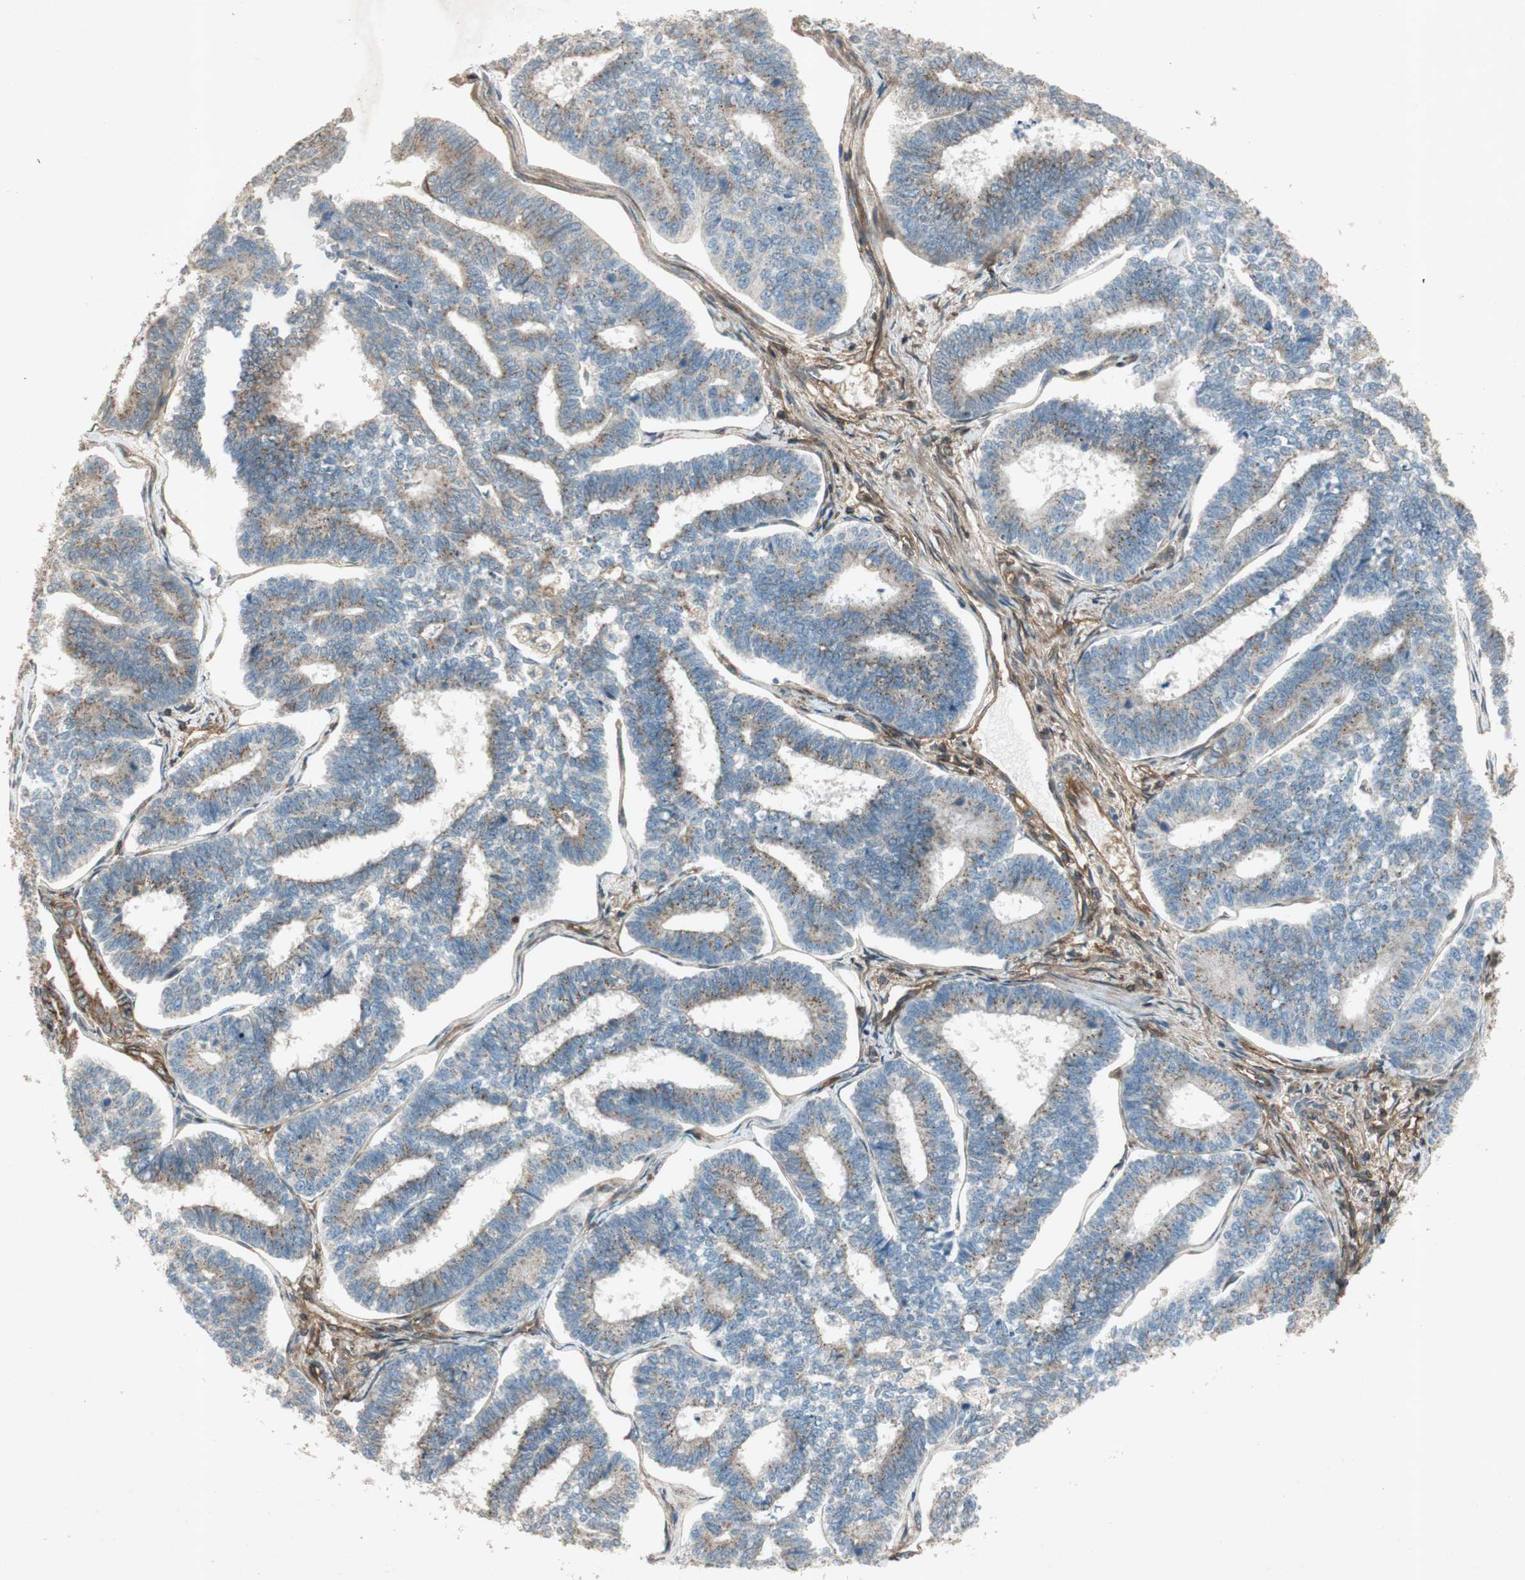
{"staining": {"intensity": "weak", "quantity": "25%-75%", "location": "cytoplasmic/membranous"}, "tissue": "endometrial cancer", "cell_type": "Tumor cells", "image_type": "cancer", "snomed": [{"axis": "morphology", "description": "Adenocarcinoma, NOS"}, {"axis": "topography", "description": "Endometrium"}], "caption": "Protein analysis of endometrial cancer (adenocarcinoma) tissue reveals weak cytoplasmic/membranous staining in about 25%-75% of tumor cells.", "gene": "BTN3A3", "patient": {"sex": "female", "age": 70}}